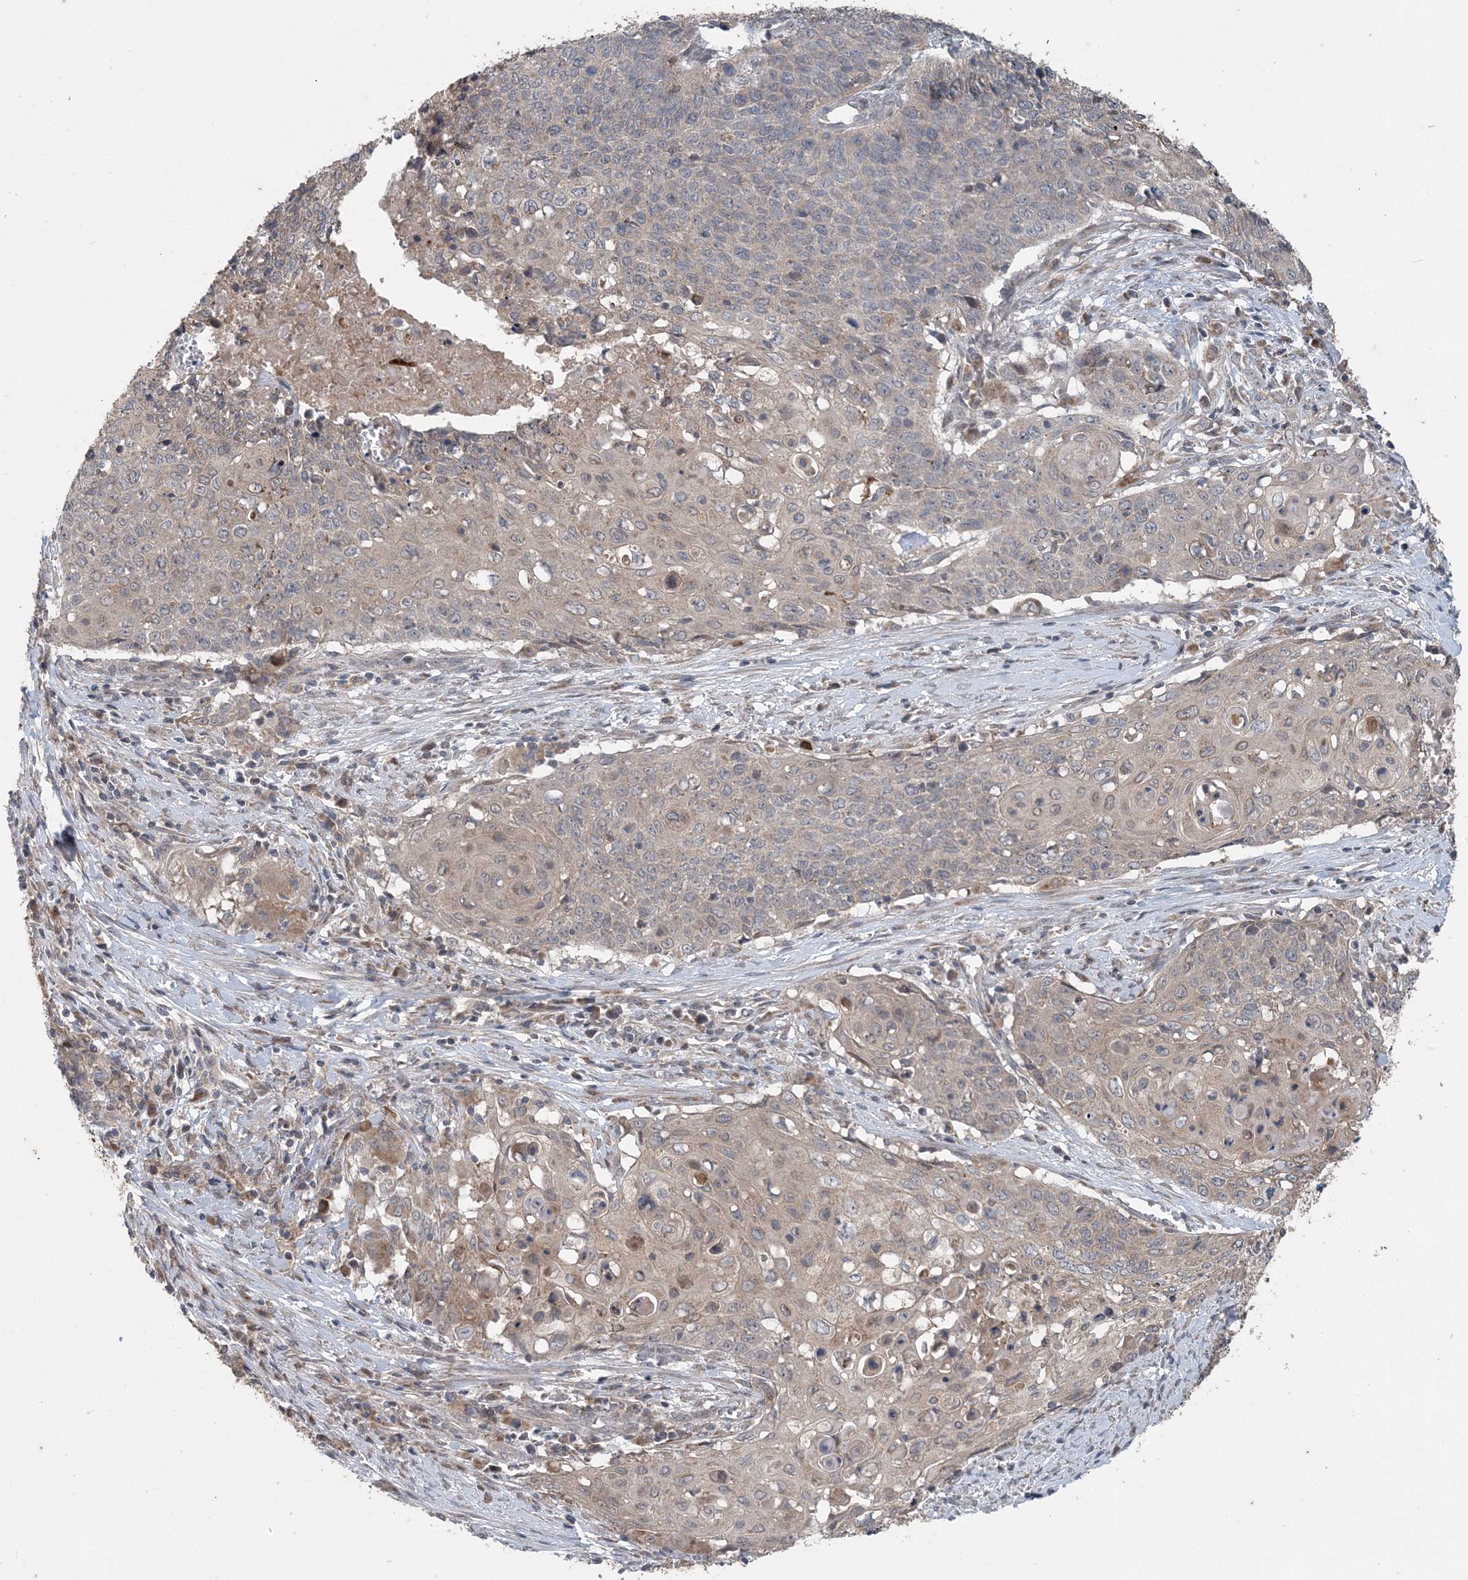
{"staining": {"intensity": "negative", "quantity": "none", "location": "none"}, "tissue": "cervical cancer", "cell_type": "Tumor cells", "image_type": "cancer", "snomed": [{"axis": "morphology", "description": "Squamous cell carcinoma, NOS"}, {"axis": "topography", "description": "Cervix"}], "caption": "Tumor cells are negative for brown protein staining in cervical cancer (squamous cell carcinoma).", "gene": "MYO9B", "patient": {"sex": "female", "age": 39}}